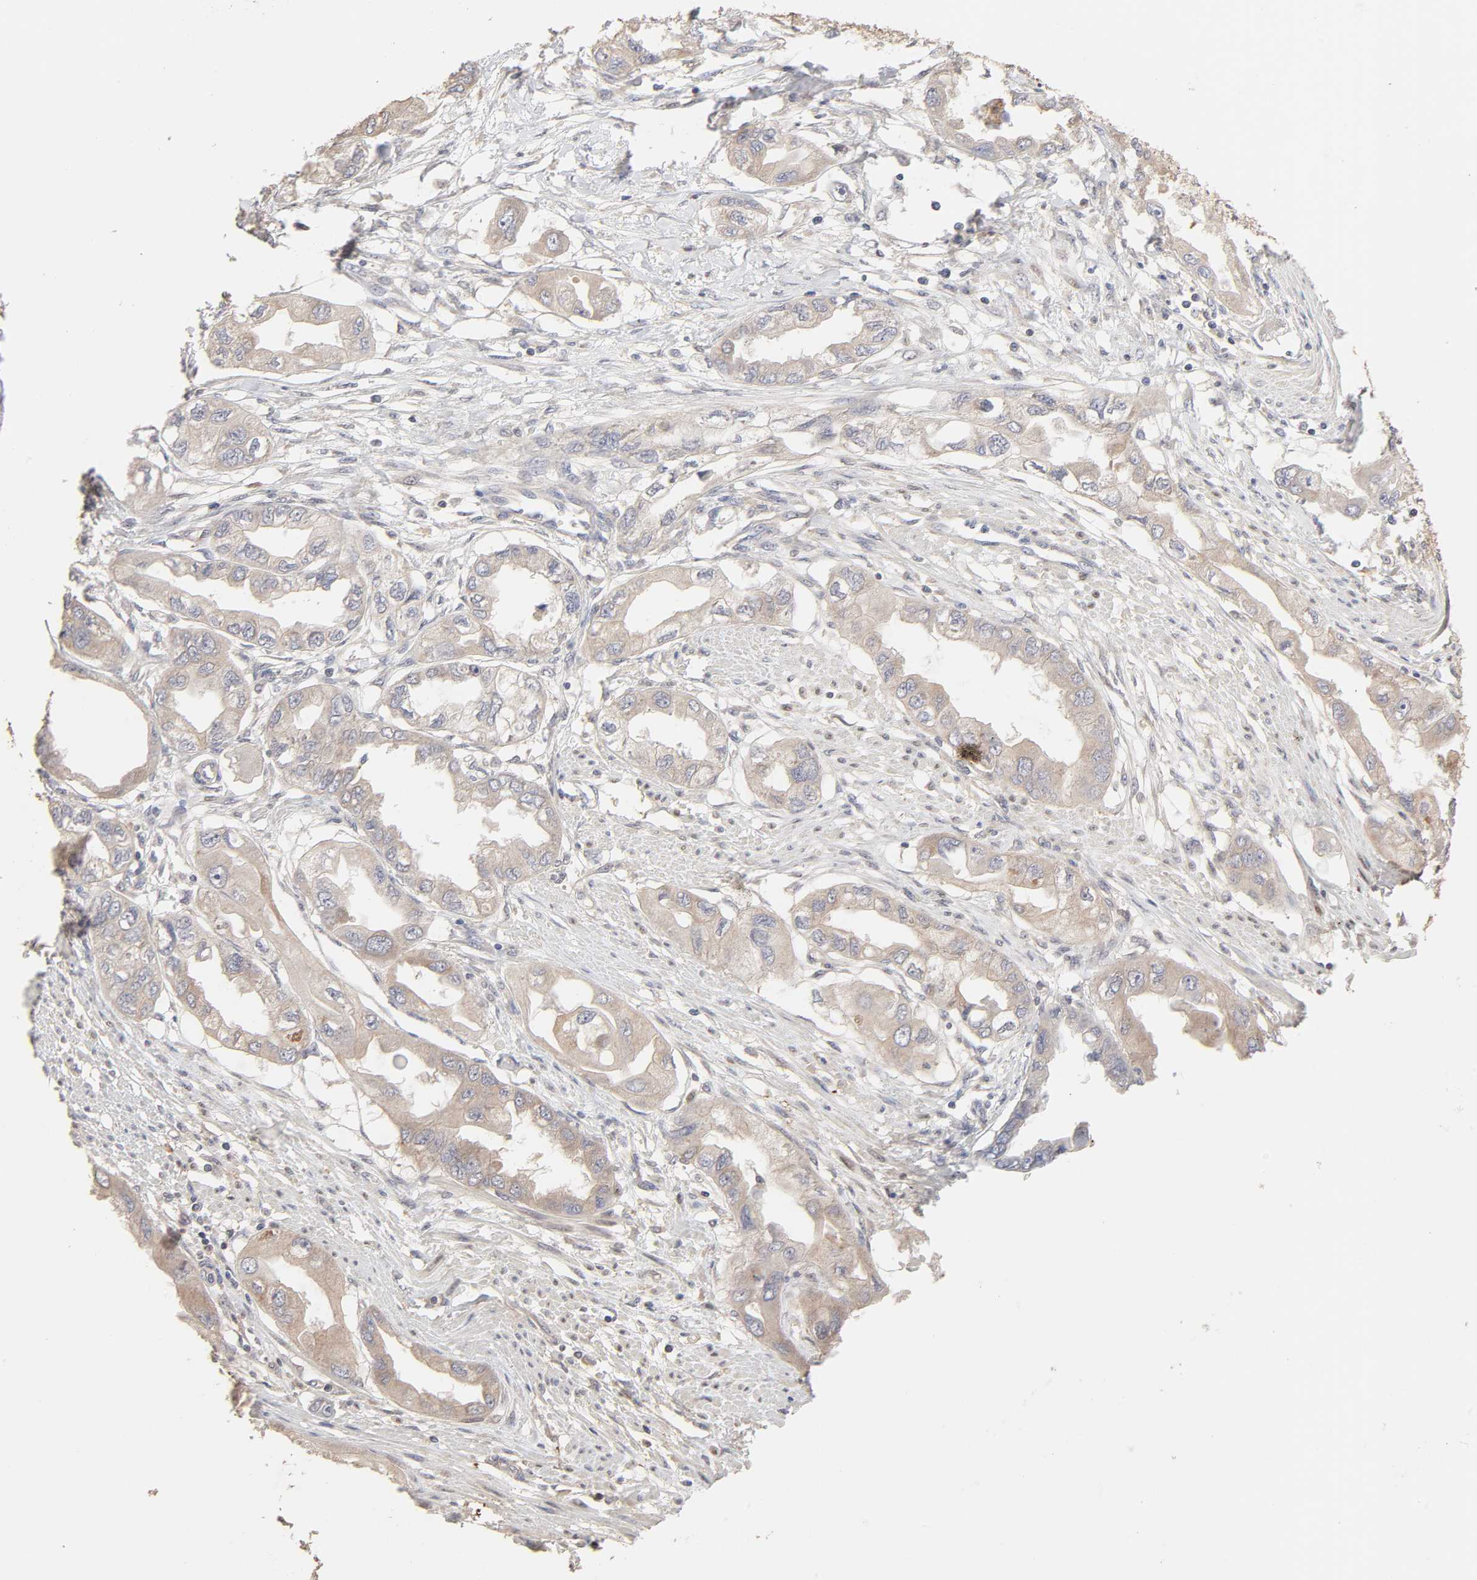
{"staining": {"intensity": "weak", "quantity": "<25%", "location": "cytoplasmic/membranous"}, "tissue": "endometrial cancer", "cell_type": "Tumor cells", "image_type": "cancer", "snomed": [{"axis": "morphology", "description": "Adenocarcinoma, NOS"}, {"axis": "topography", "description": "Endometrium"}], "caption": "Adenocarcinoma (endometrial) was stained to show a protein in brown. There is no significant expression in tumor cells. Nuclei are stained in blue.", "gene": "AP1G2", "patient": {"sex": "female", "age": 67}}